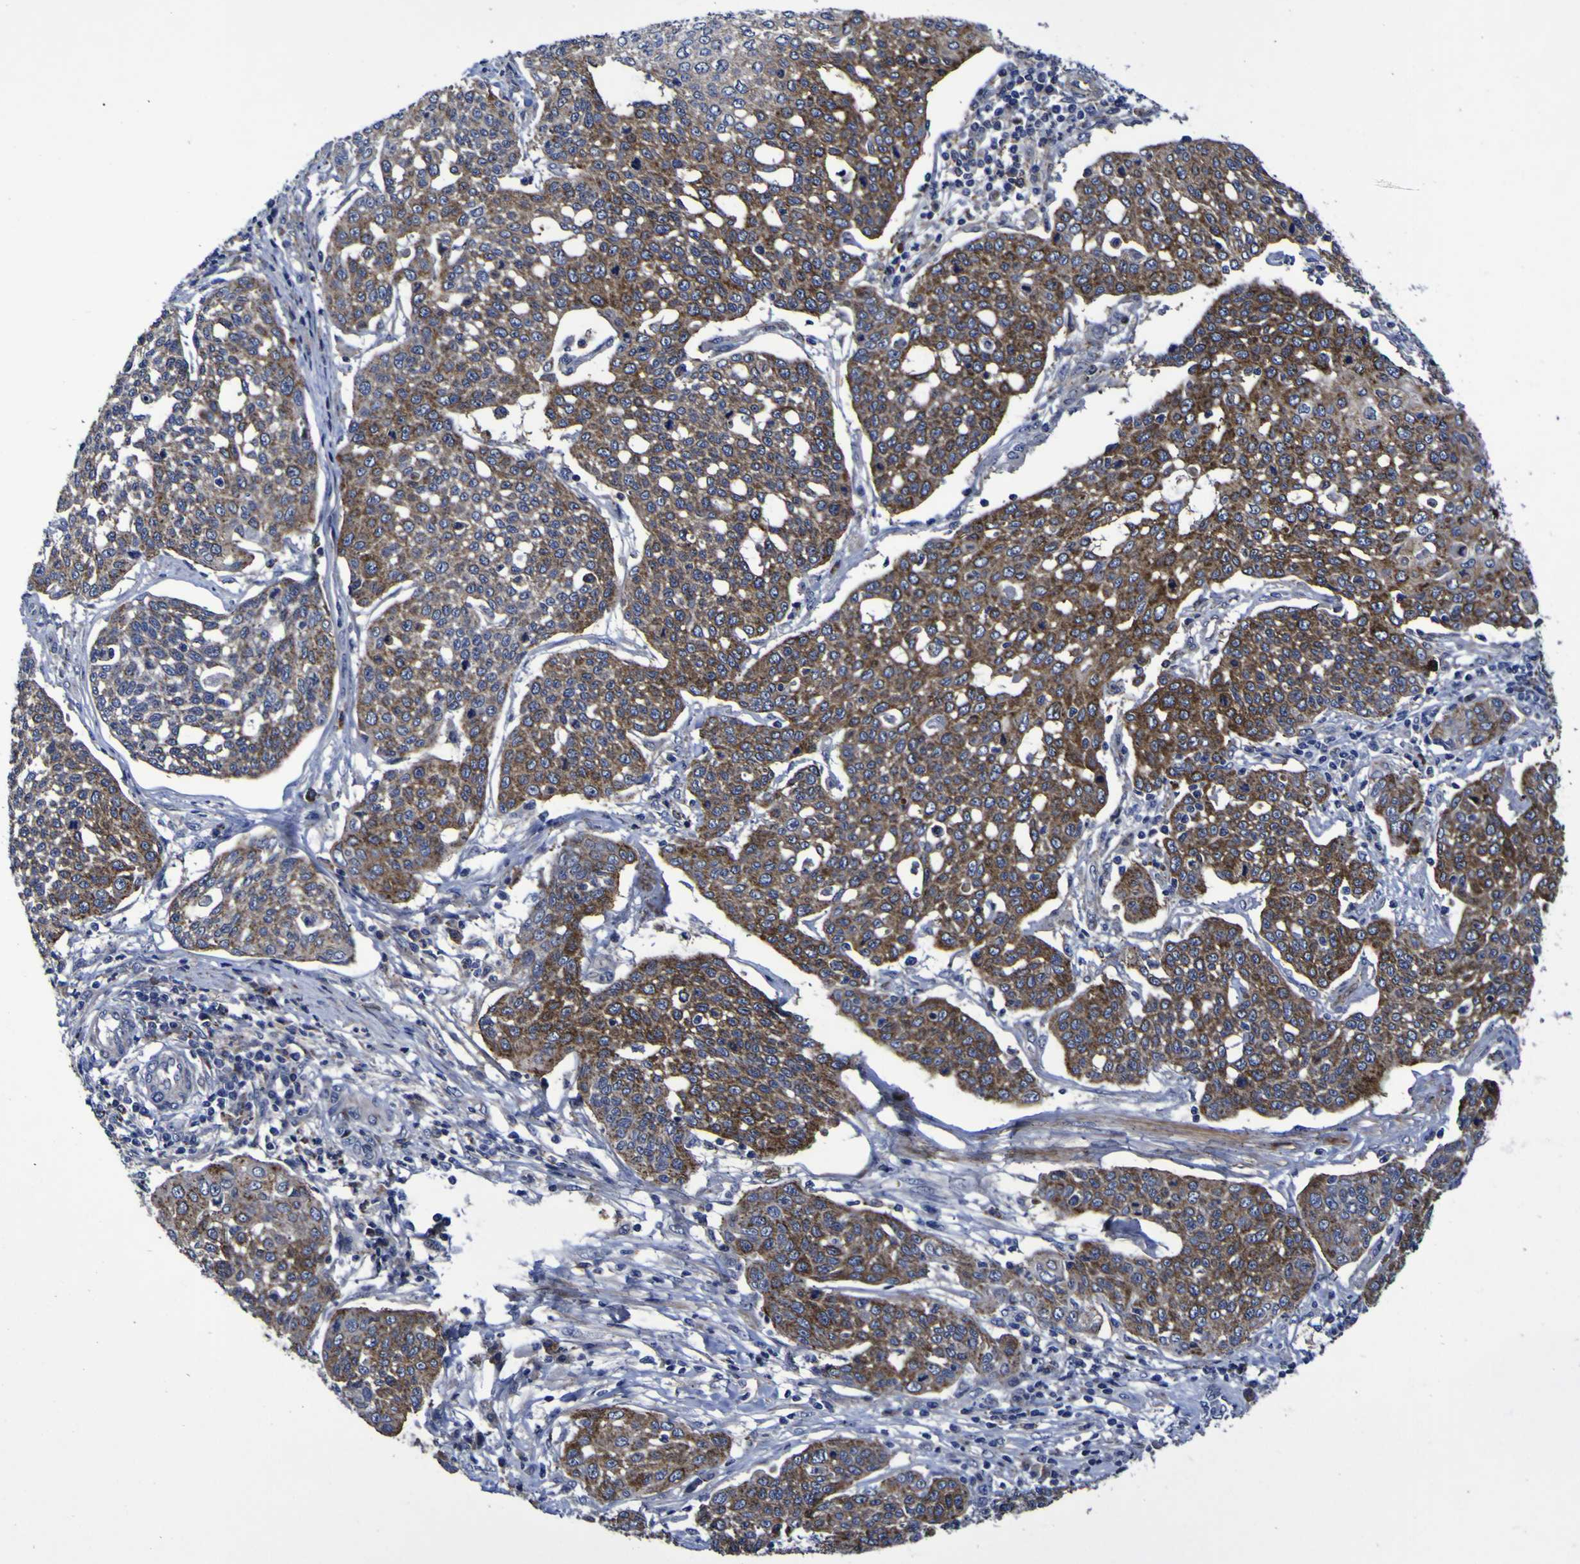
{"staining": {"intensity": "moderate", "quantity": ">75%", "location": "cytoplasmic/membranous"}, "tissue": "cervical cancer", "cell_type": "Tumor cells", "image_type": "cancer", "snomed": [{"axis": "morphology", "description": "Squamous cell carcinoma, NOS"}, {"axis": "topography", "description": "Cervix"}], "caption": "Immunohistochemical staining of cervical cancer displays moderate cytoplasmic/membranous protein staining in about >75% of tumor cells. (DAB = brown stain, brightfield microscopy at high magnification).", "gene": "MGLL", "patient": {"sex": "female", "age": 34}}